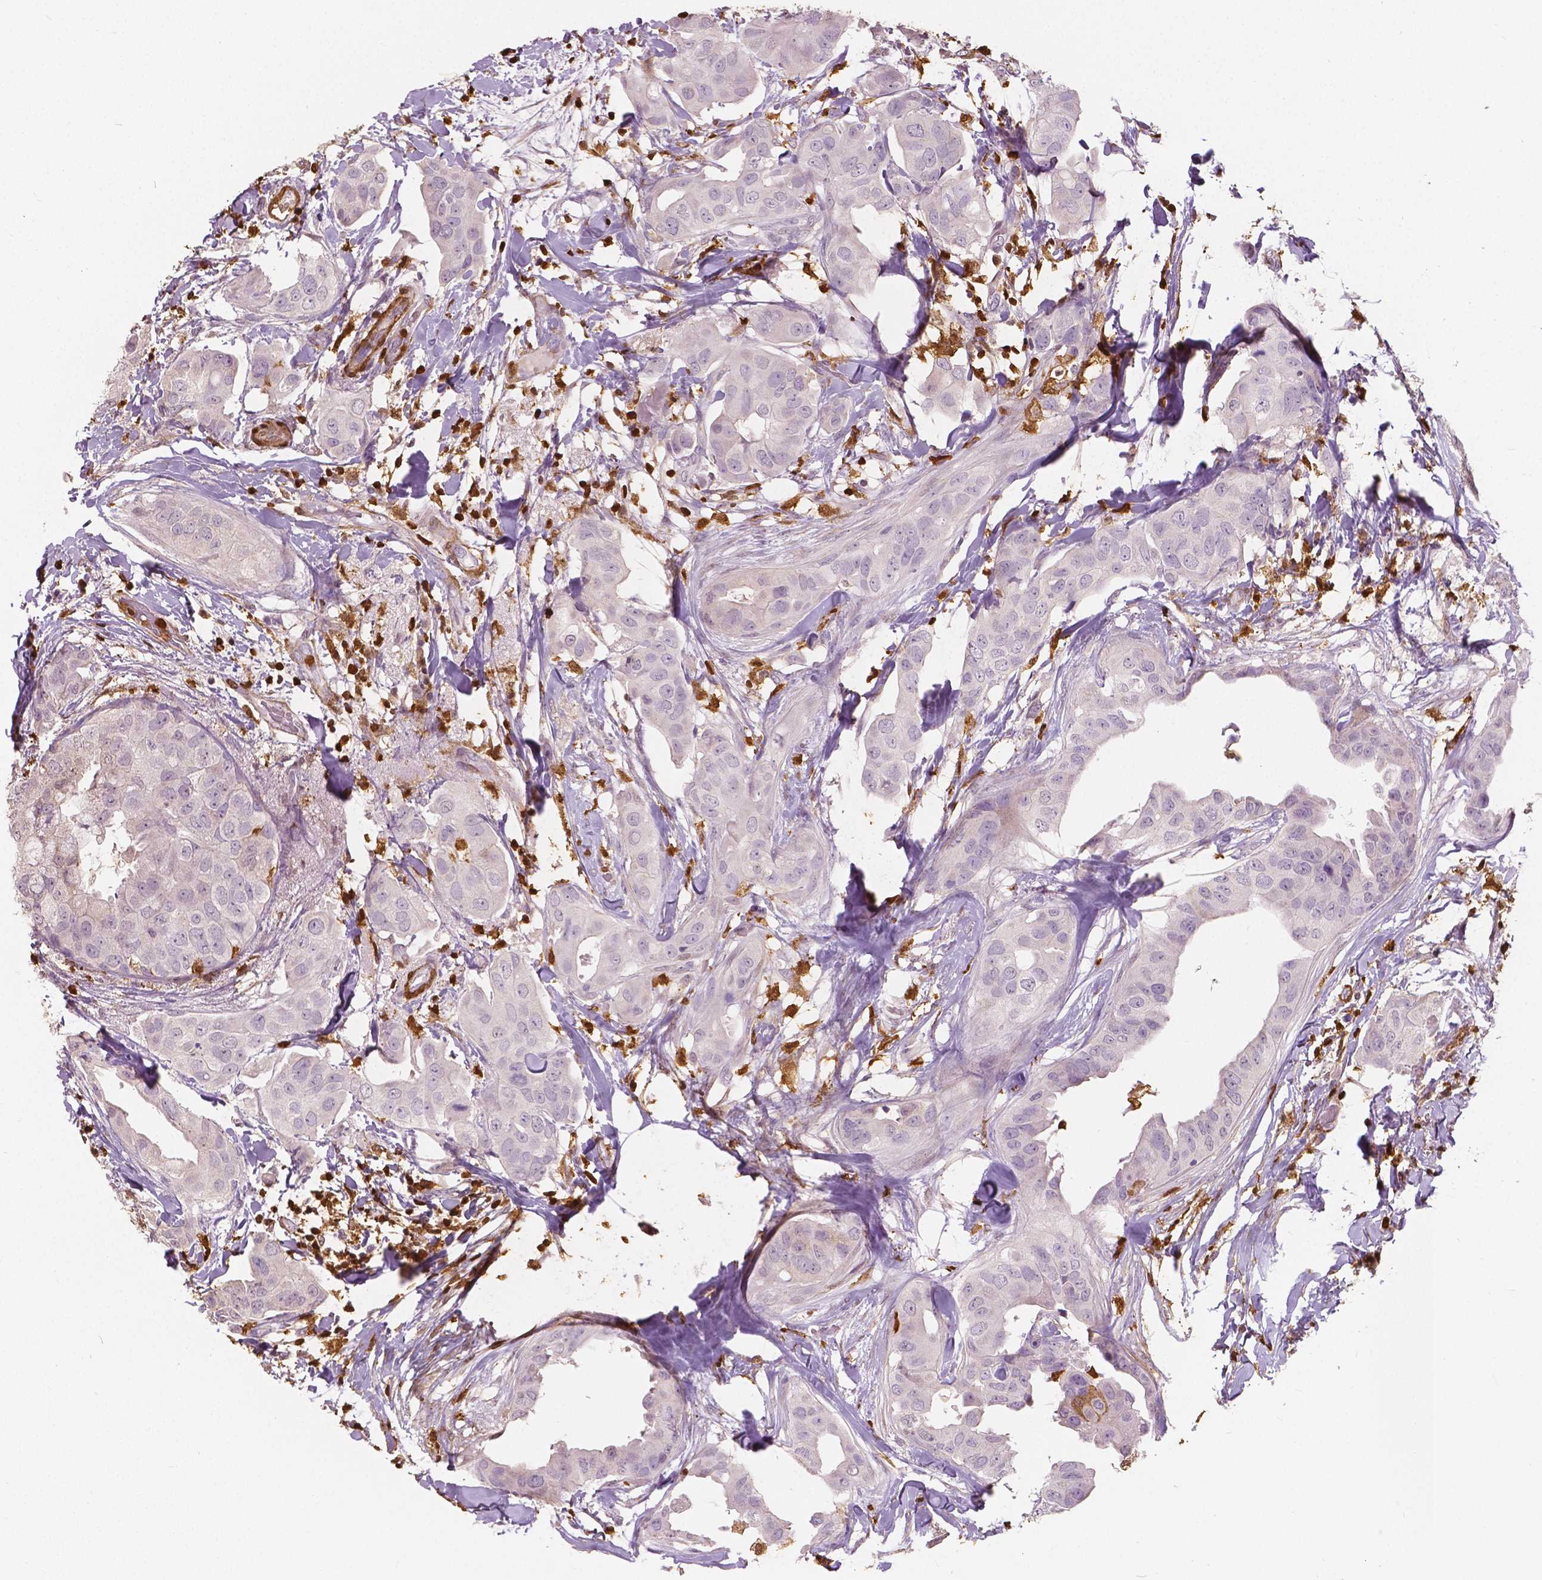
{"staining": {"intensity": "negative", "quantity": "none", "location": "none"}, "tissue": "breast cancer", "cell_type": "Tumor cells", "image_type": "cancer", "snomed": [{"axis": "morphology", "description": "Normal tissue, NOS"}, {"axis": "morphology", "description": "Duct carcinoma"}, {"axis": "topography", "description": "Breast"}], "caption": "Immunohistochemistry (IHC) image of human breast cancer (intraductal carcinoma) stained for a protein (brown), which reveals no positivity in tumor cells.", "gene": "S100A4", "patient": {"sex": "female", "age": 40}}